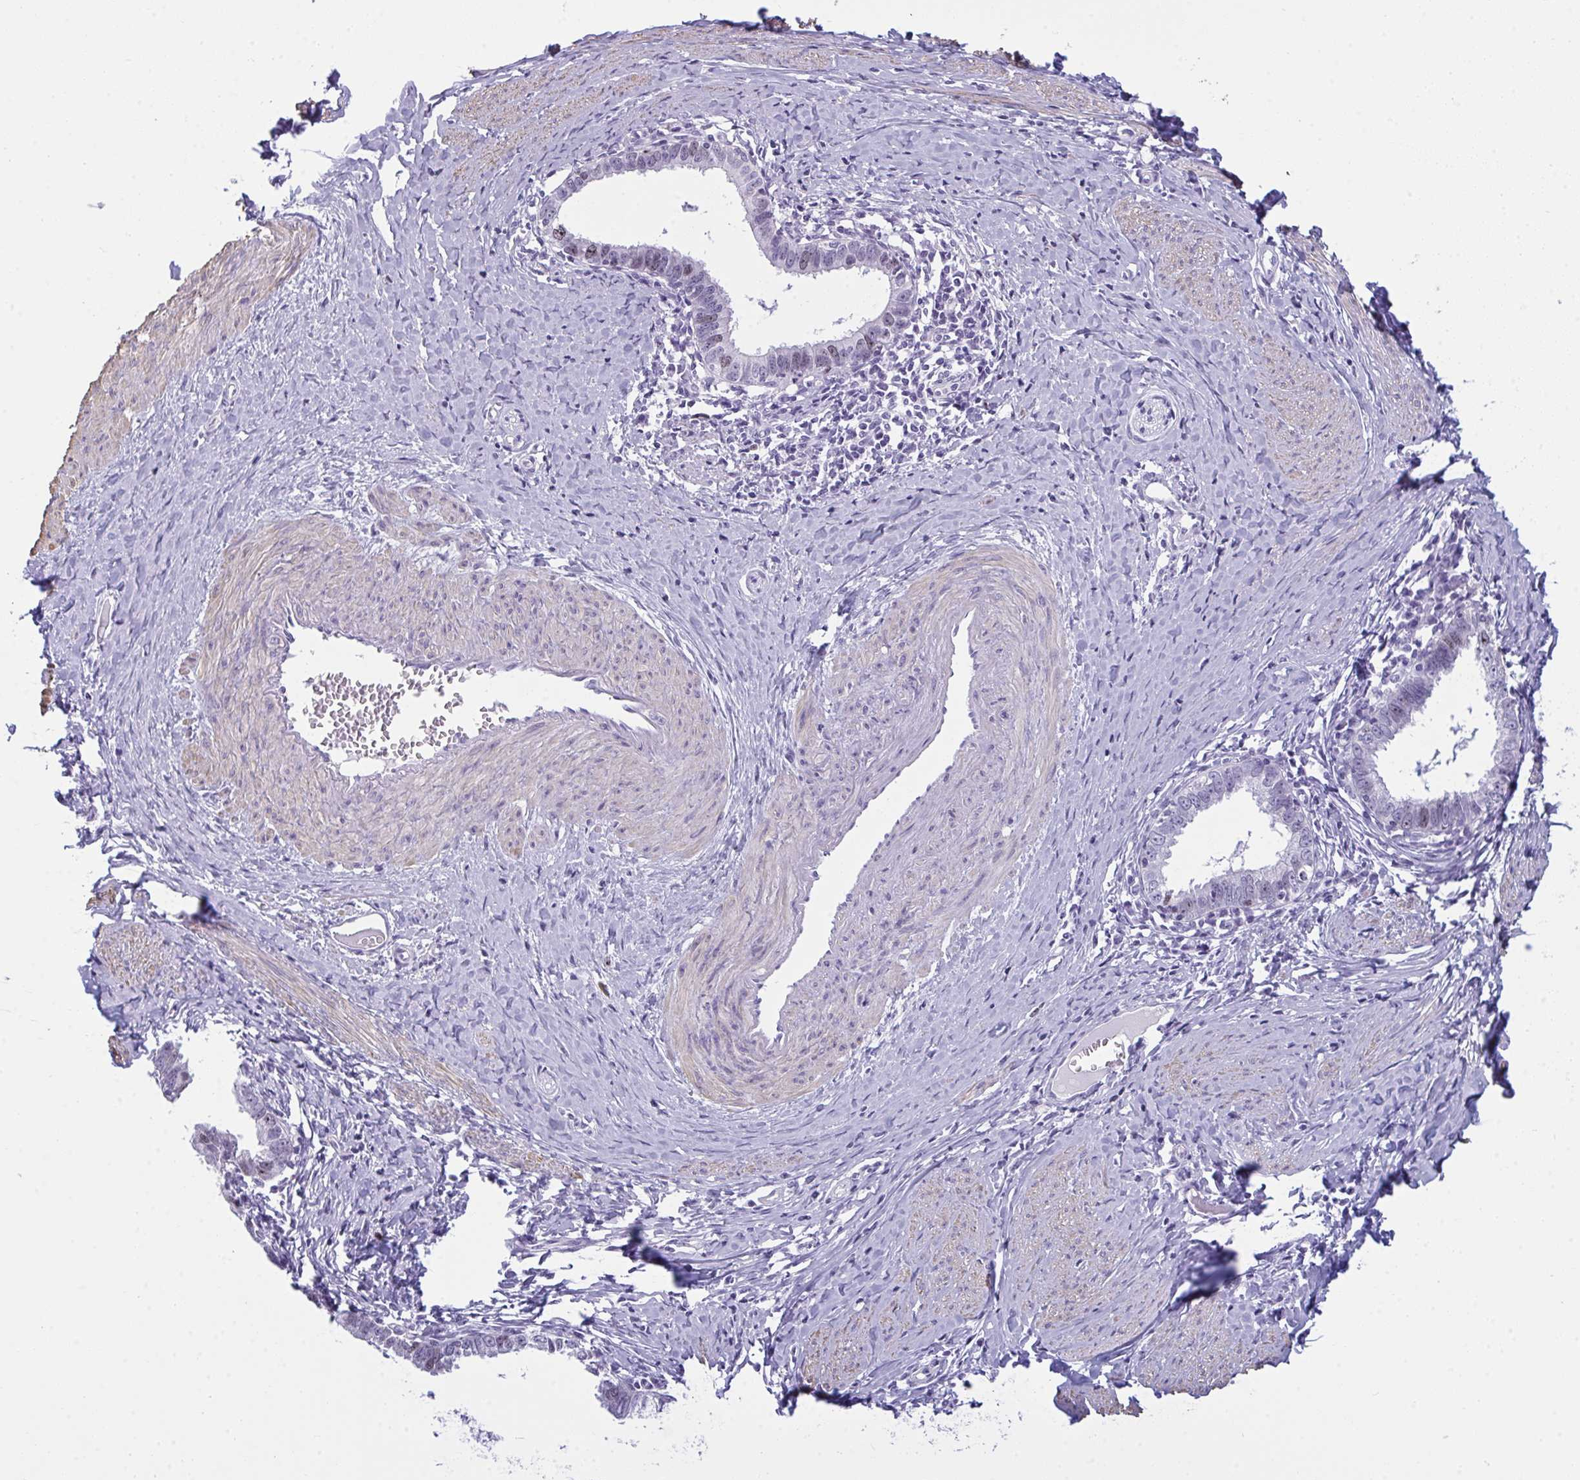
{"staining": {"intensity": "moderate", "quantity": "<25%", "location": "nuclear"}, "tissue": "cervical cancer", "cell_type": "Tumor cells", "image_type": "cancer", "snomed": [{"axis": "morphology", "description": "Adenocarcinoma, NOS"}, {"axis": "topography", "description": "Cervix"}], "caption": "IHC of cervical cancer (adenocarcinoma) reveals low levels of moderate nuclear staining in about <25% of tumor cells.", "gene": "SUZ12", "patient": {"sex": "female", "age": 36}}